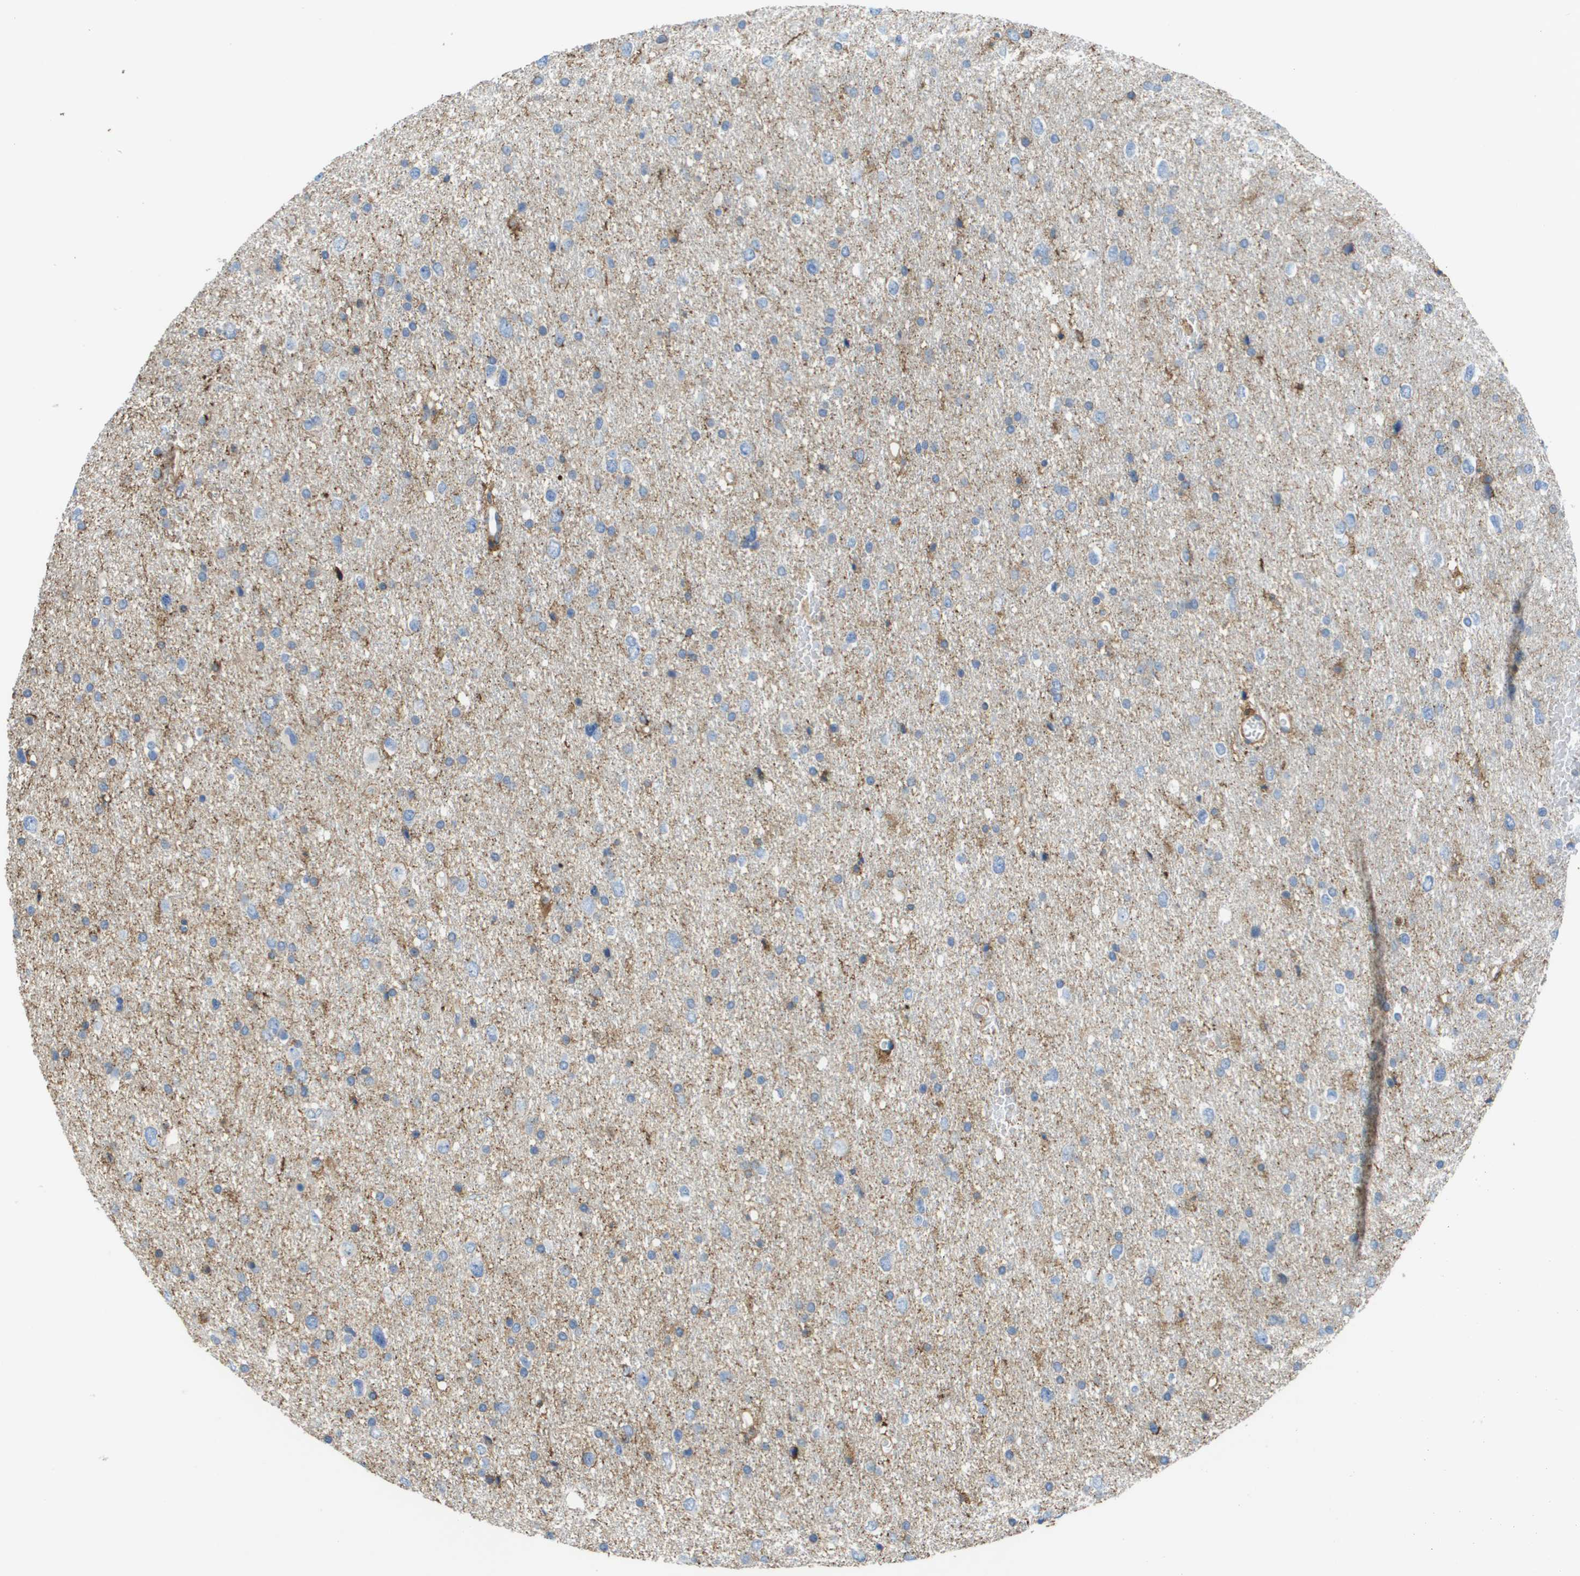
{"staining": {"intensity": "weak", "quantity": "<25%", "location": "cytoplasmic/membranous"}, "tissue": "glioma", "cell_type": "Tumor cells", "image_type": "cancer", "snomed": [{"axis": "morphology", "description": "Glioma, malignant, Low grade"}, {"axis": "topography", "description": "Brain"}], "caption": "Photomicrograph shows no significant protein staining in tumor cells of glioma.", "gene": "PASK", "patient": {"sex": "female", "age": 37}}